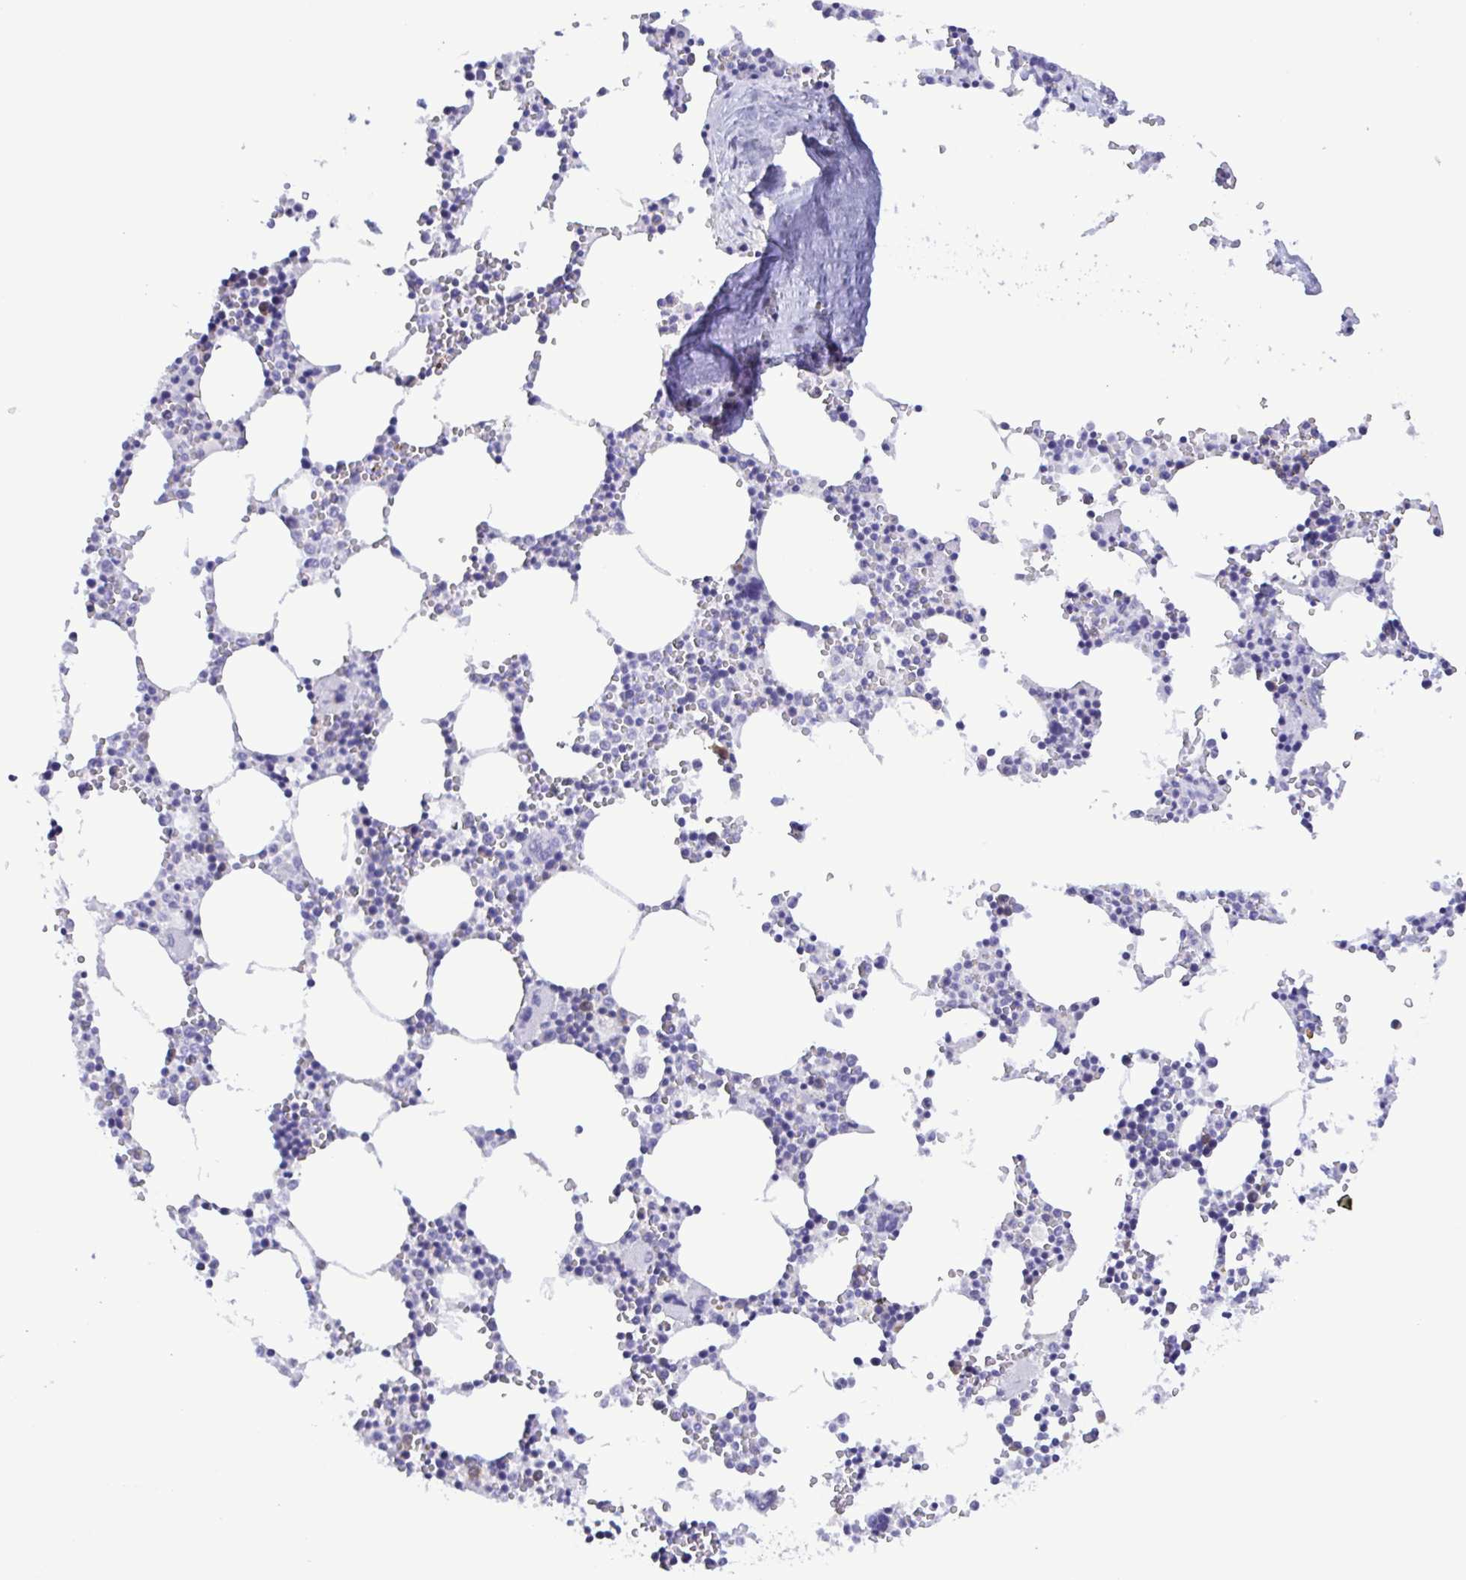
{"staining": {"intensity": "negative", "quantity": "none", "location": "none"}, "tissue": "bone marrow", "cell_type": "Hematopoietic cells", "image_type": "normal", "snomed": [{"axis": "morphology", "description": "Normal tissue, NOS"}, {"axis": "topography", "description": "Bone marrow"}], "caption": "The immunohistochemistry (IHC) histopathology image has no significant expression in hematopoietic cells of bone marrow. Nuclei are stained in blue.", "gene": "TNNI3", "patient": {"sex": "male", "age": 54}}